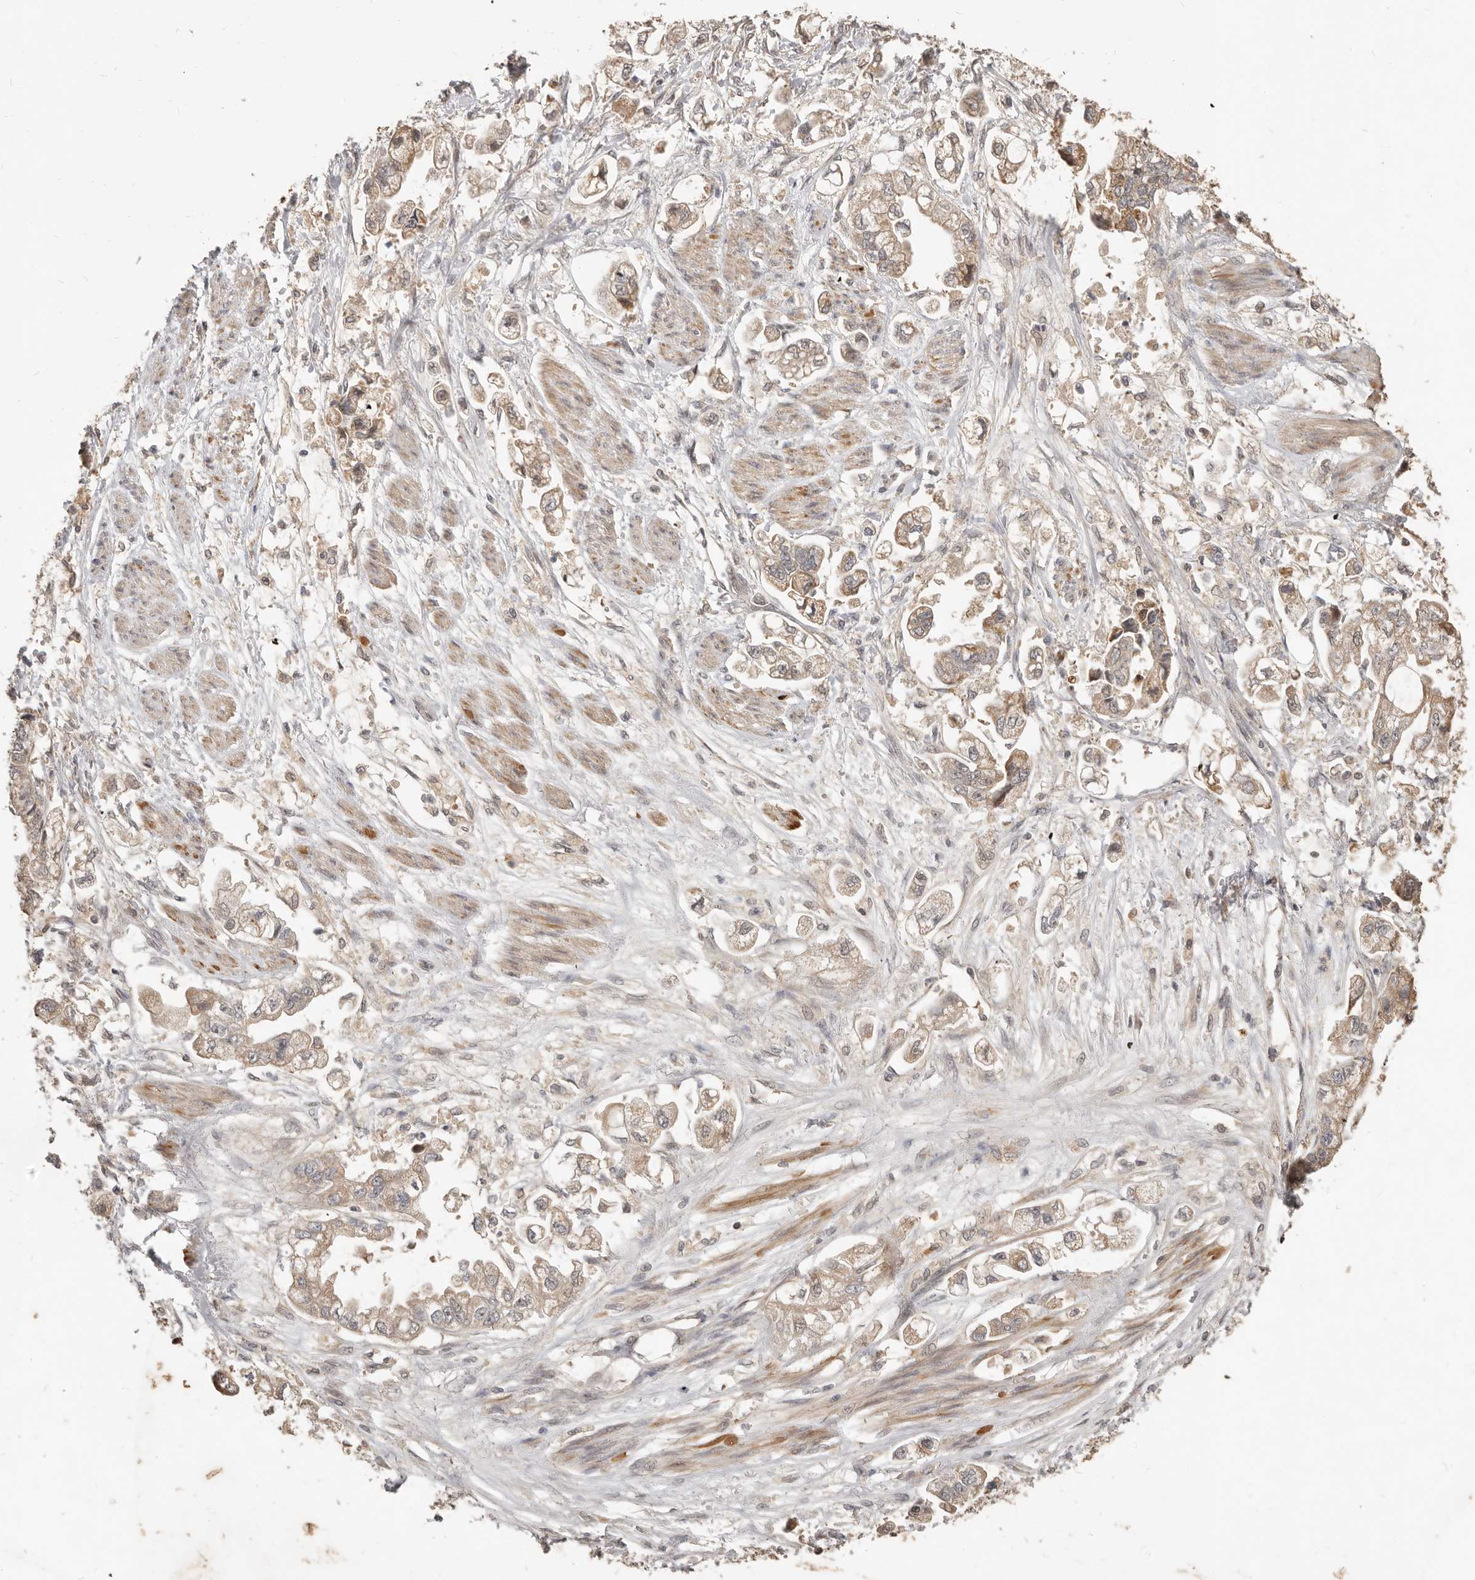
{"staining": {"intensity": "moderate", "quantity": ">75%", "location": "cytoplasmic/membranous"}, "tissue": "stomach cancer", "cell_type": "Tumor cells", "image_type": "cancer", "snomed": [{"axis": "morphology", "description": "Adenocarcinoma, NOS"}, {"axis": "topography", "description": "Stomach"}], "caption": "IHC staining of stomach cancer, which shows medium levels of moderate cytoplasmic/membranous expression in approximately >75% of tumor cells indicating moderate cytoplasmic/membranous protein positivity. The staining was performed using DAB (brown) for protein detection and nuclei were counterstained in hematoxylin (blue).", "gene": "MTFR2", "patient": {"sex": "male", "age": 62}}